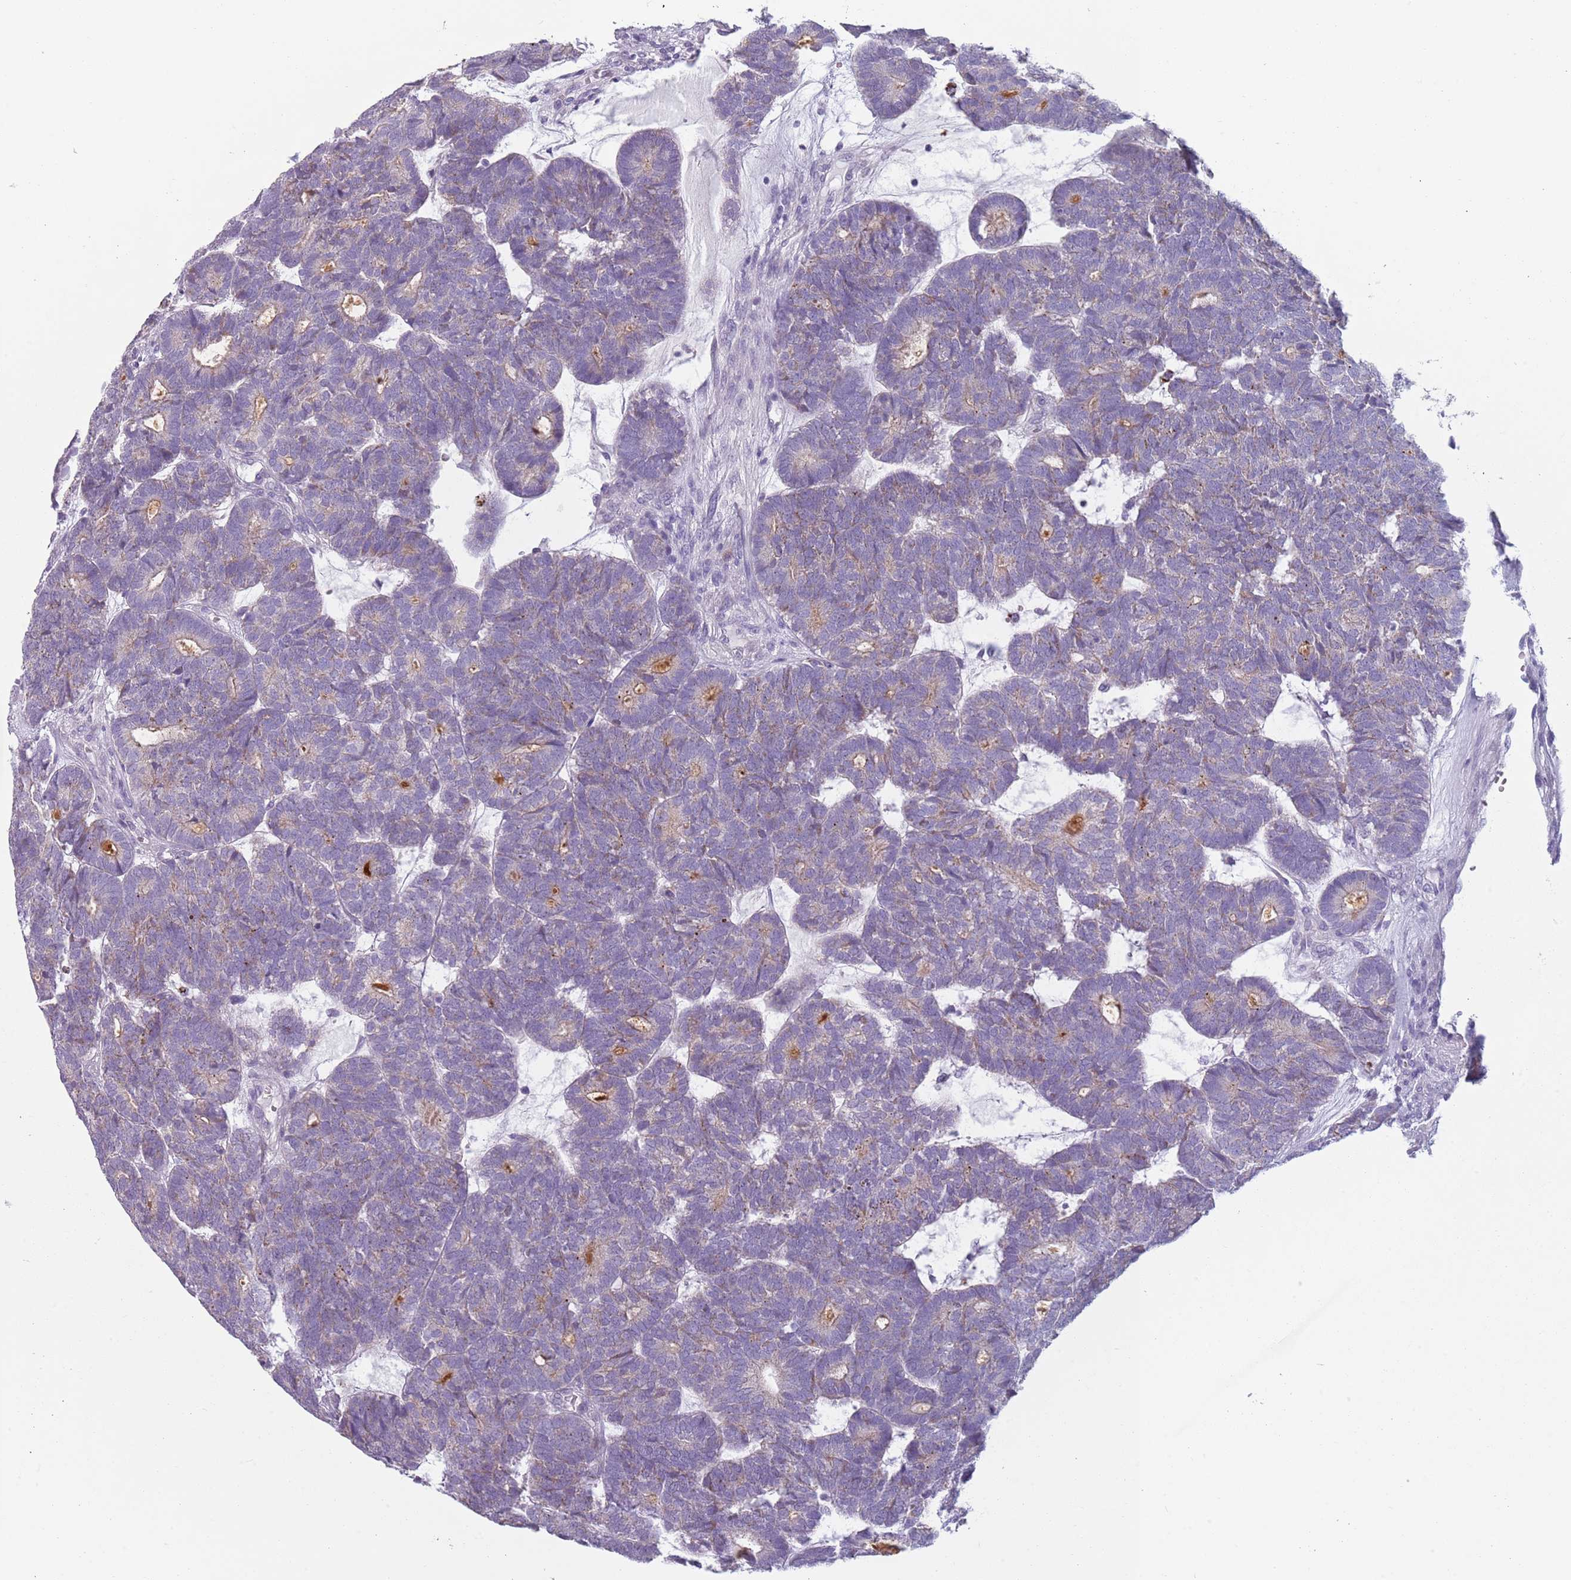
{"staining": {"intensity": "weak", "quantity": "<25%", "location": "cytoplasmic/membranous"}, "tissue": "head and neck cancer", "cell_type": "Tumor cells", "image_type": "cancer", "snomed": [{"axis": "morphology", "description": "Adenocarcinoma, NOS"}, {"axis": "topography", "description": "Head-Neck"}], "caption": "Tumor cells show no significant protein staining in head and neck cancer. (DAB (3,3'-diaminobenzidine) IHC visualized using brightfield microscopy, high magnification).", "gene": "MEGF8", "patient": {"sex": "female", "age": 81}}